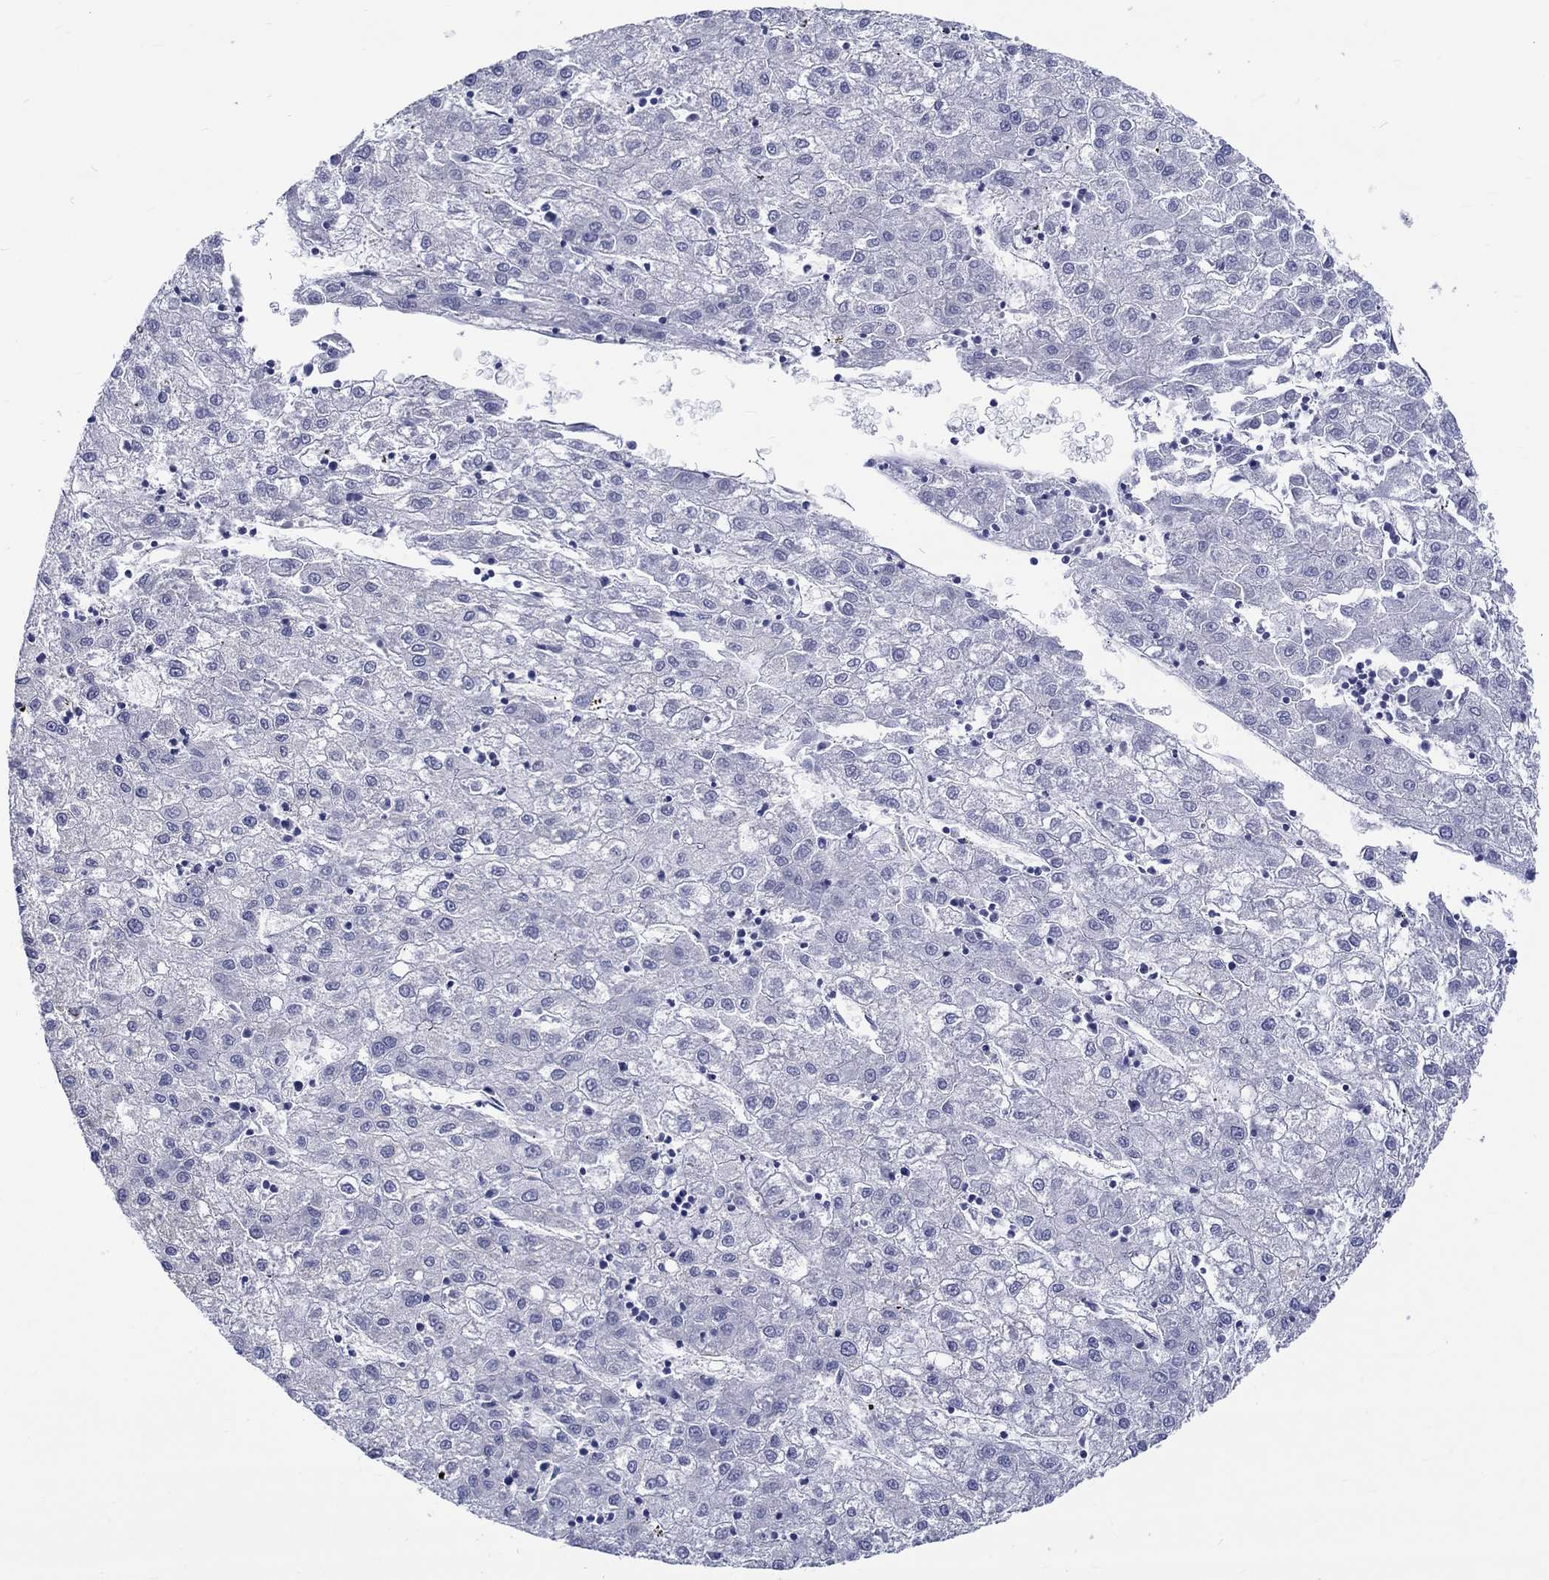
{"staining": {"intensity": "negative", "quantity": "none", "location": "none"}, "tissue": "liver cancer", "cell_type": "Tumor cells", "image_type": "cancer", "snomed": [{"axis": "morphology", "description": "Carcinoma, Hepatocellular, NOS"}, {"axis": "topography", "description": "Liver"}], "caption": "This is an immunohistochemistry (IHC) image of human liver cancer (hepatocellular carcinoma). There is no positivity in tumor cells.", "gene": "ST6GALNAC1", "patient": {"sex": "male", "age": 72}}